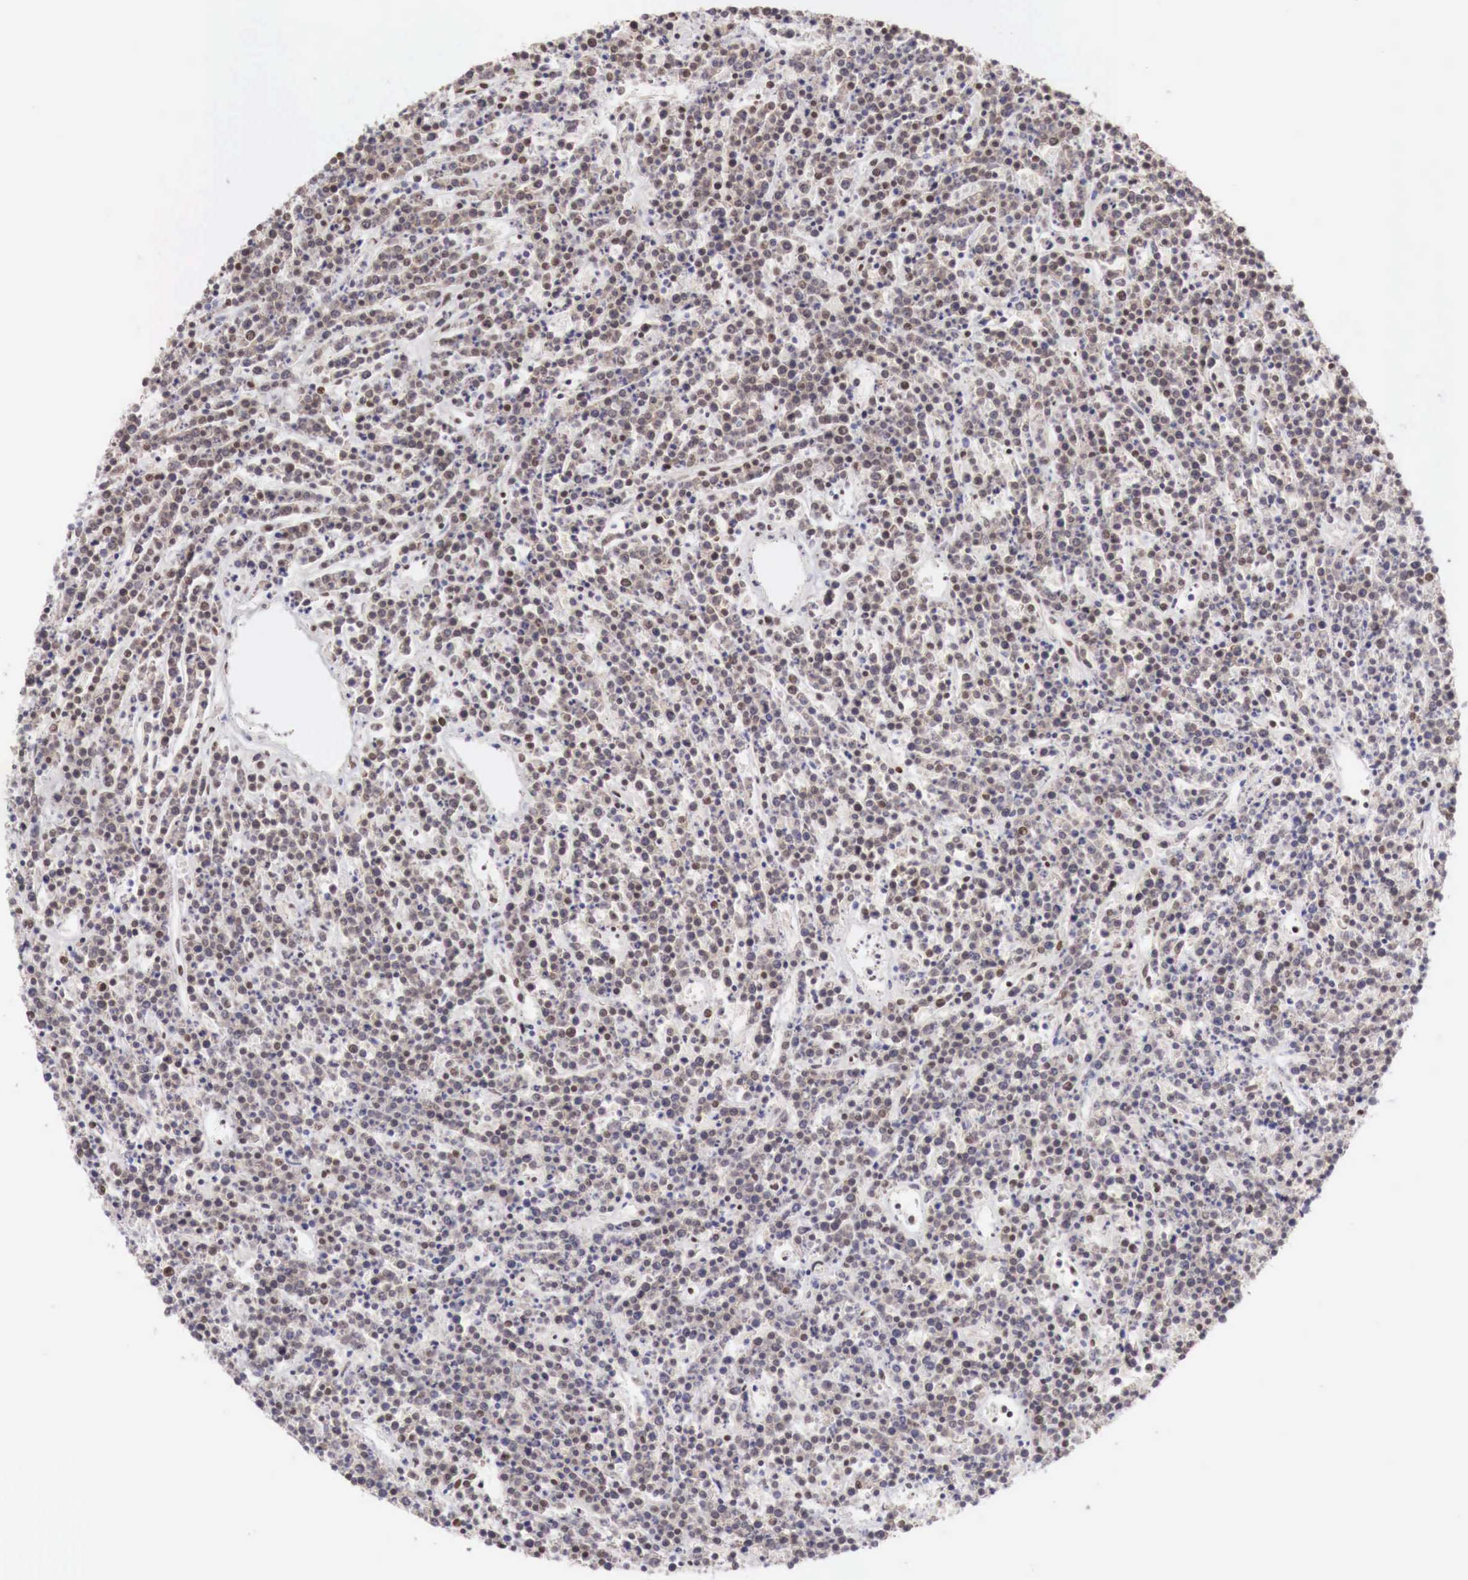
{"staining": {"intensity": "moderate", "quantity": "25%-75%", "location": "cytoplasmic/membranous"}, "tissue": "lymphoma", "cell_type": "Tumor cells", "image_type": "cancer", "snomed": [{"axis": "morphology", "description": "Malignant lymphoma, non-Hodgkin's type, High grade"}, {"axis": "topography", "description": "Ovary"}], "caption": "A brown stain shows moderate cytoplasmic/membranous positivity of a protein in lymphoma tumor cells.", "gene": "PHF14", "patient": {"sex": "female", "age": 56}}